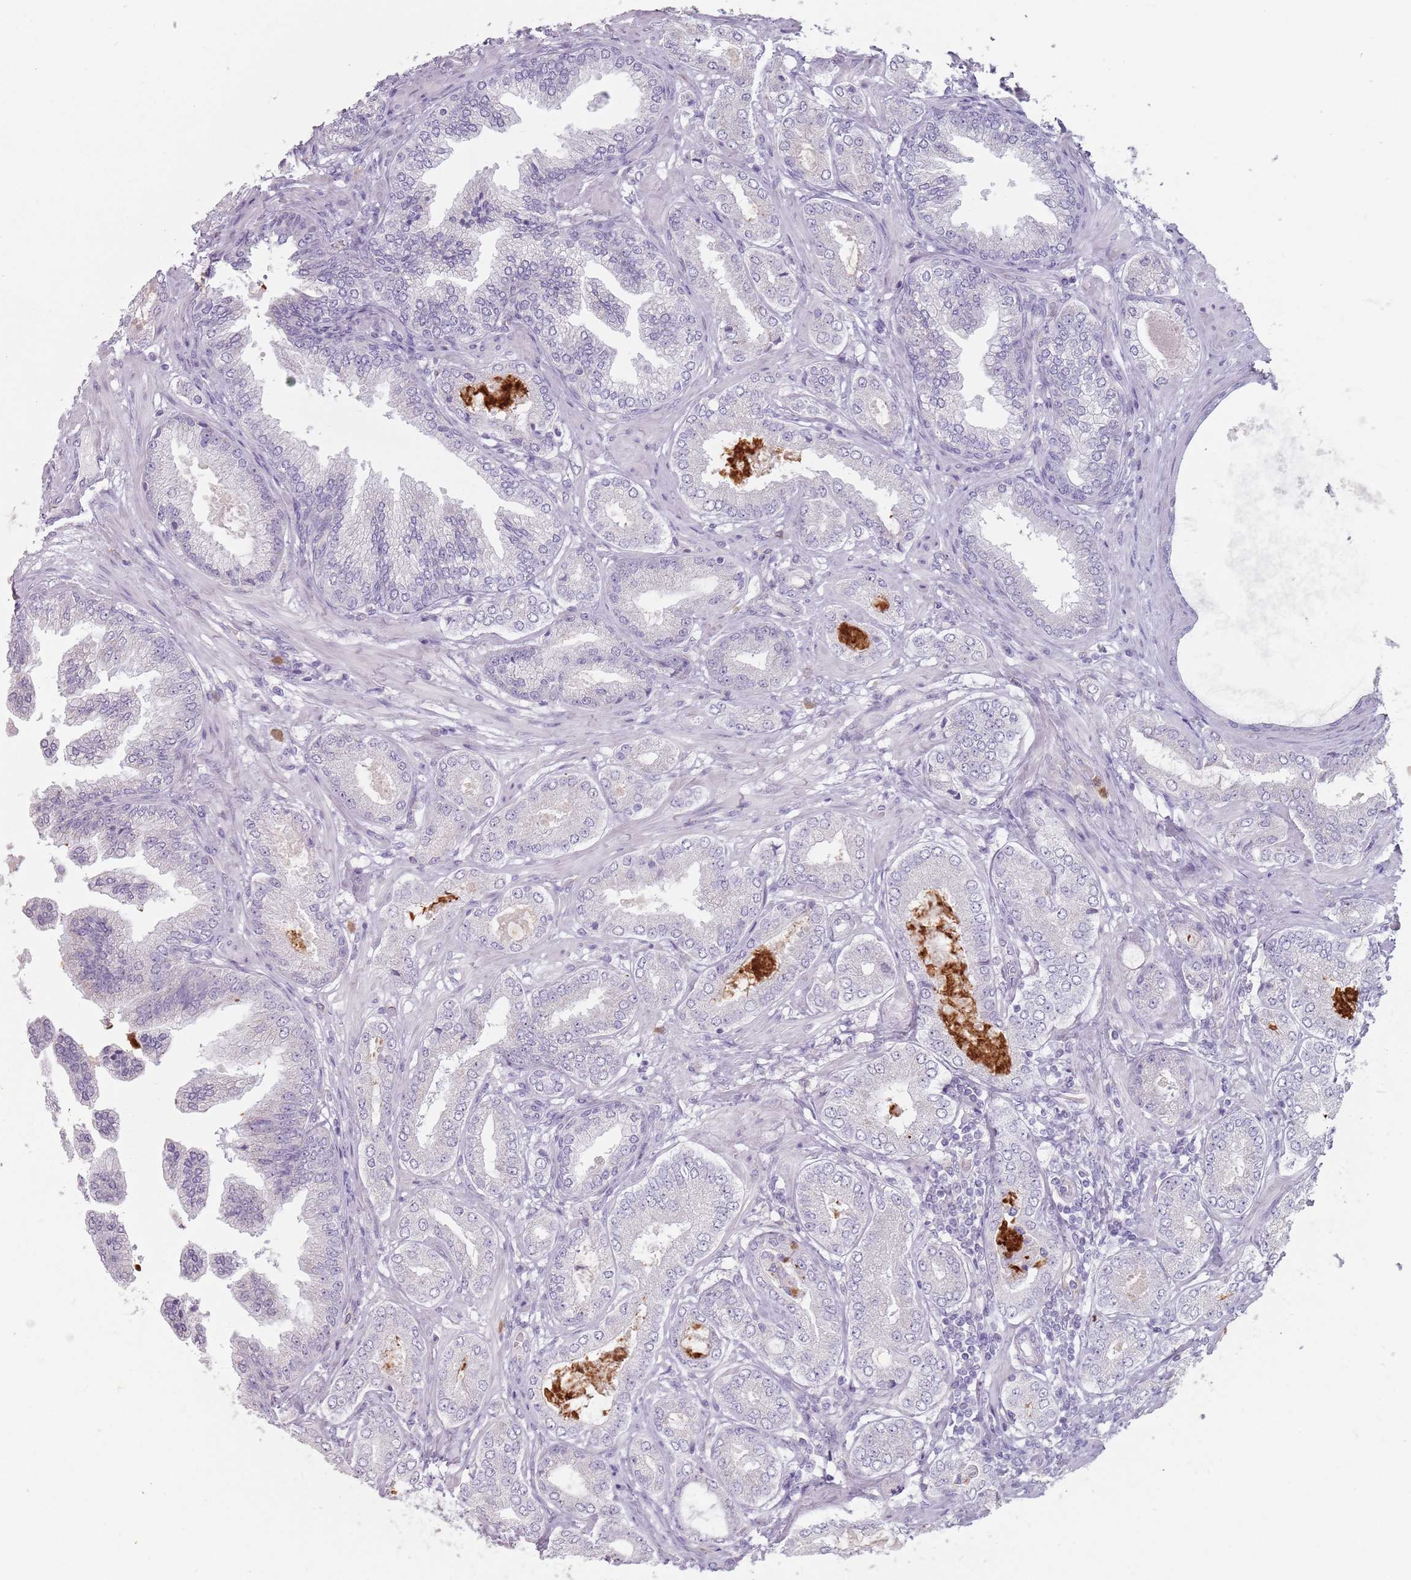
{"staining": {"intensity": "negative", "quantity": "none", "location": "none"}, "tissue": "prostate cancer", "cell_type": "Tumor cells", "image_type": "cancer", "snomed": [{"axis": "morphology", "description": "Adenocarcinoma, Low grade"}, {"axis": "topography", "description": "Prostate"}], "caption": "High power microscopy photomicrograph of an immunohistochemistry (IHC) photomicrograph of prostate cancer (adenocarcinoma (low-grade)), revealing no significant expression in tumor cells.", "gene": "ZNF584", "patient": {"sex": "male", "age": 63}}